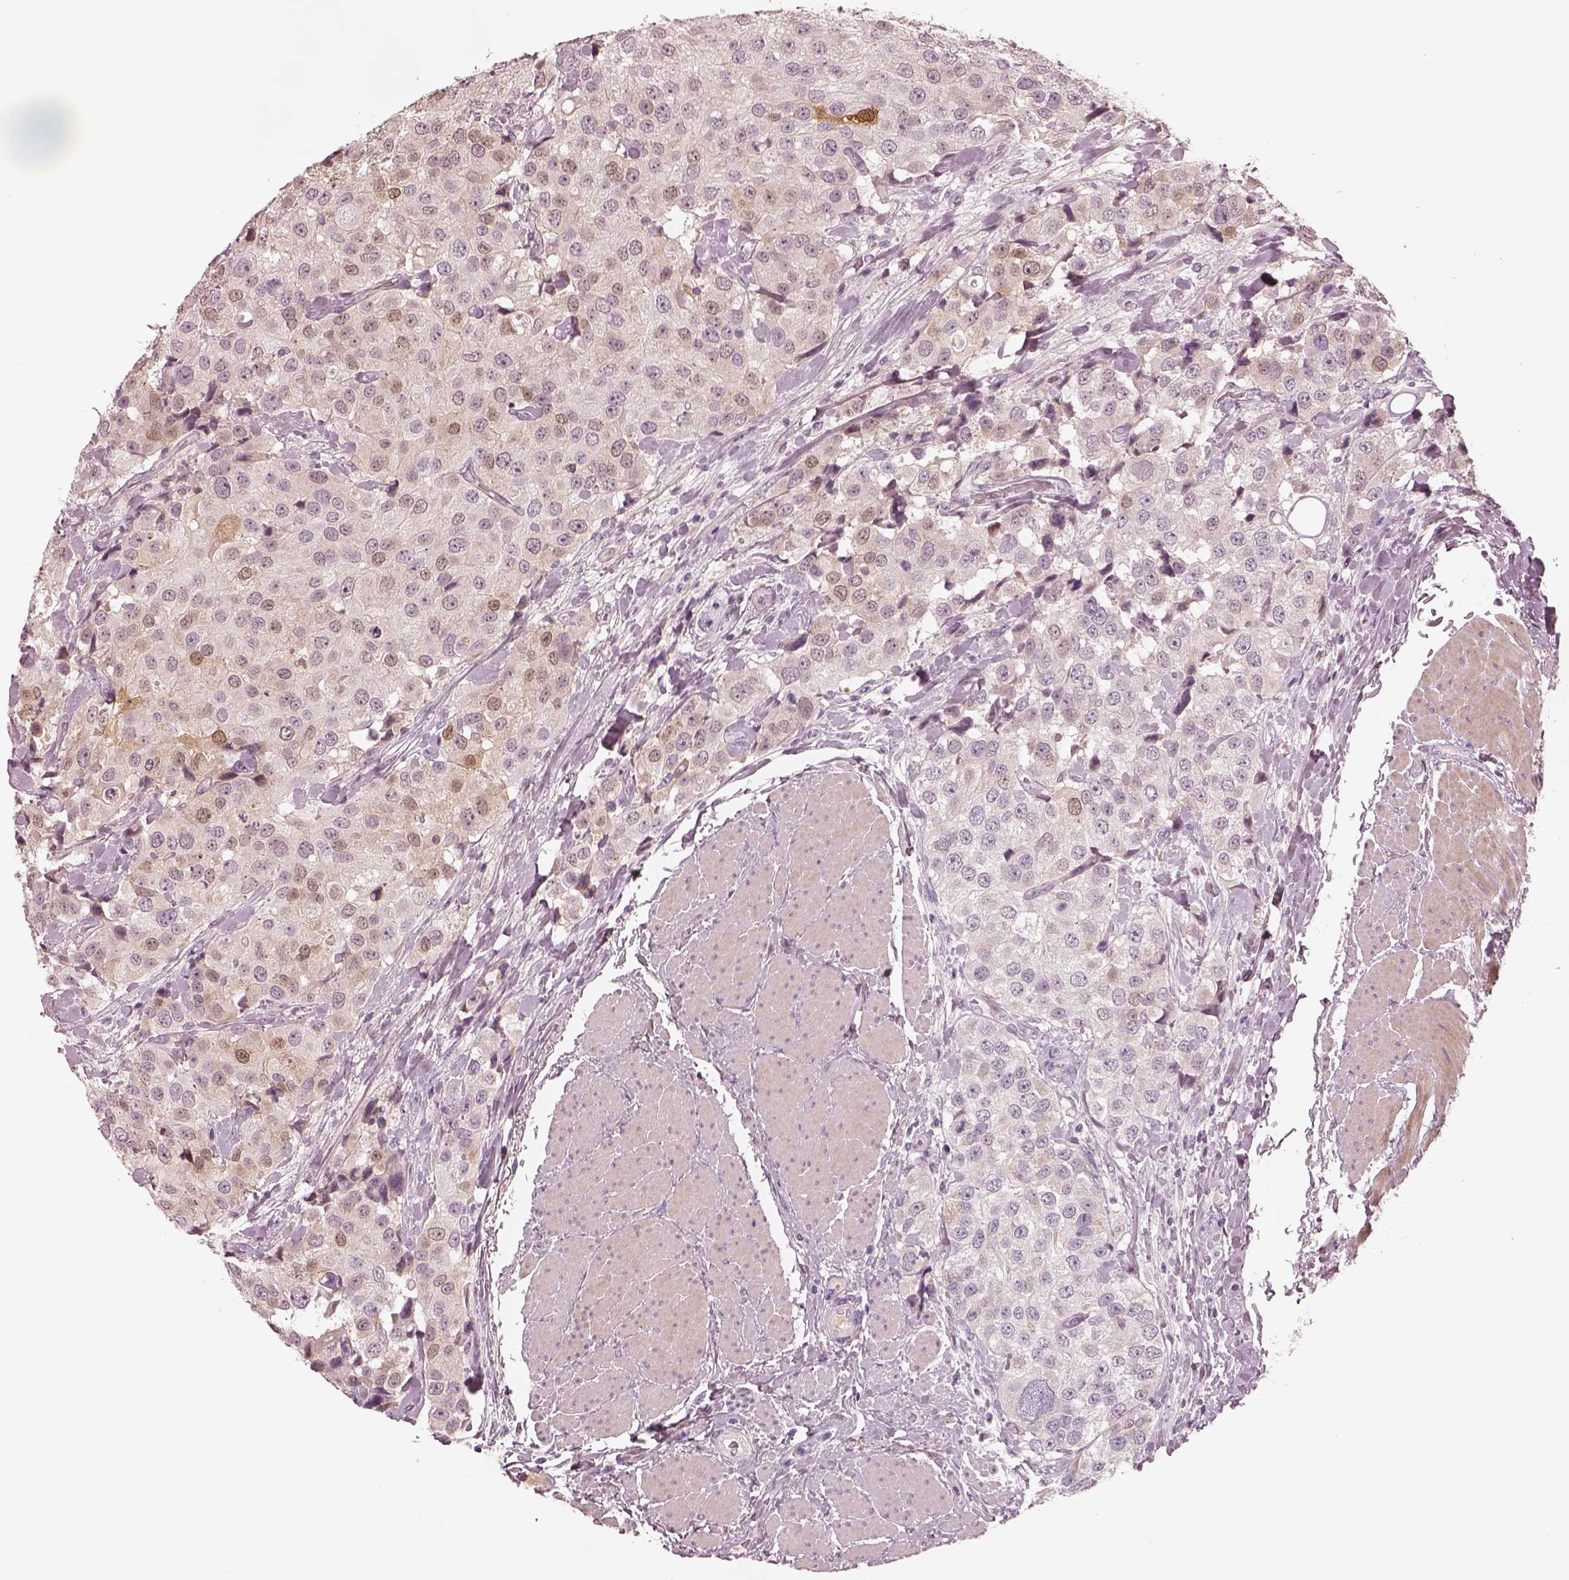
{"staining": {"intensity": "moderate", "quantity": "<25%", "location": "nuclear"}, "tissue": "urothelial cancer", "cell_type": "Tumor cells", "image_type": "cancer", "snomed": [{"axis": "morphology", "description": "Urothelial carcinoma, High grade"}, {"axis": "topography", "description": "Urinary bladder"}], "caption": "Moderate nuclear staining is appreciated in approximately <25% of tumor cells in urothelial cancer.", "gene": "SDCBP2", "patient": {"sex": "female", "age": 64}}